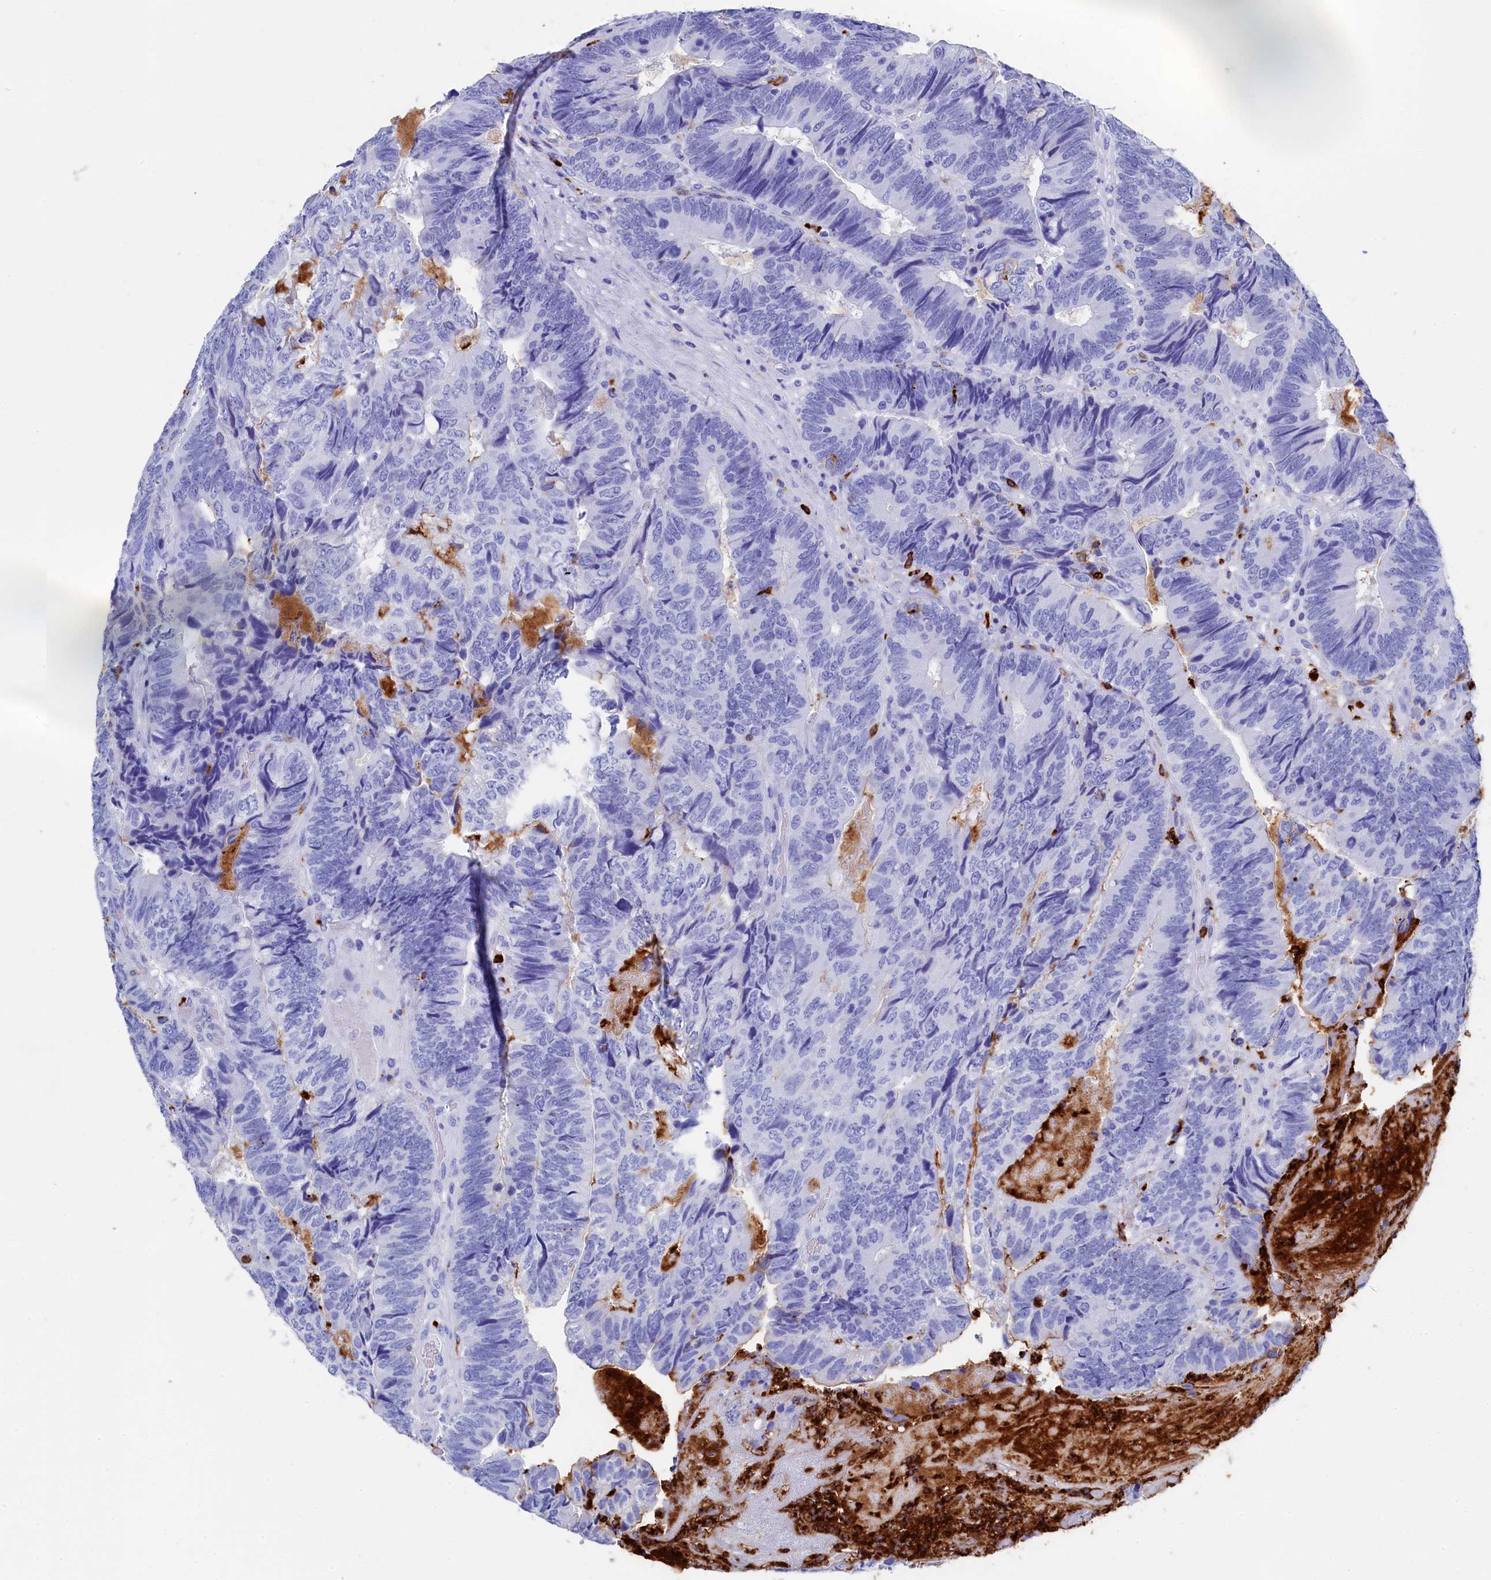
{"staining": {"intensity": "negative", "quantity": "none", "location": "none"}, "tissue": "colorectal cancer", "cell_type": "Tumor cells", "image_type": "cancer", "snomed": [{"axis": "morphology", "description": "Adenocarcinoma, NOS"}, {"axis": "topography", "description": "Colon"}], "caption": "Immunohistochemistry (IHC) micrograph of neoplastic tissue: human adenocarcinoma (colorectal) stained with DAB (3,3'-diaminobenzidine) shows no significant protein staining in tumor cells.", "gene": "PLAC8", "patient": {"sex": "female", "age": 67}}